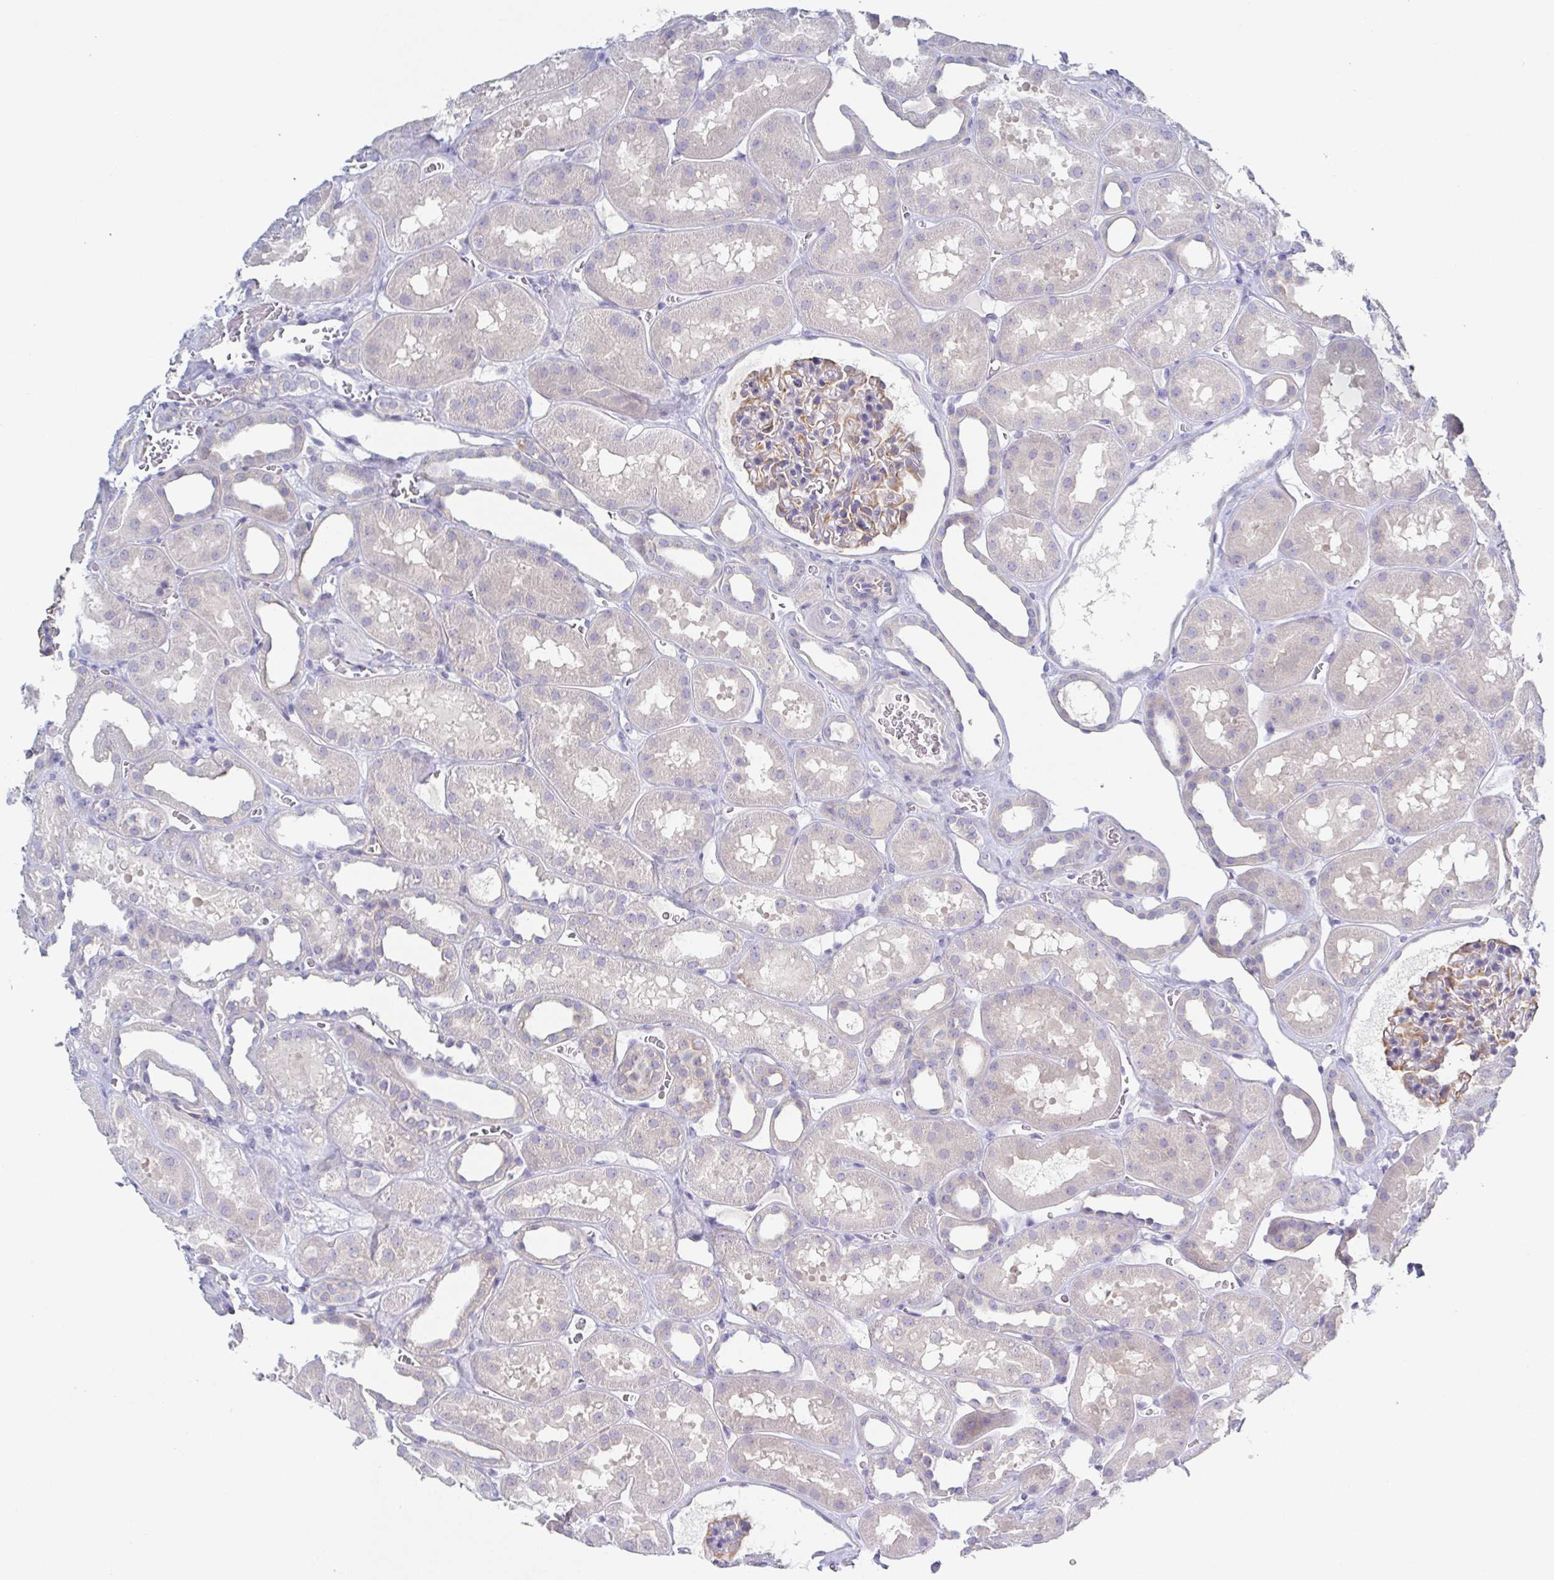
{"staining": {"intensity": "weak", "quantity": "25%-75%", "location": "cytoplasmic/membranous"}, "tissue": "kidney", "cell_type": "Cells in glomeruli", "image_type": "normal", "snomed": [{"axis": "morphology", "description": "Normal tissue, NOS"}, {"axis": "topography", "description": "Kidney"}], "caption": "About 25%-75% of cells in glomeruli in normal human kidney display weak cytoplasmic/membranous protein expression as visualized by brown immunohistochemical staining.", "gene": "HTR2A", "patient": {"sex": "female", "age": 41}}